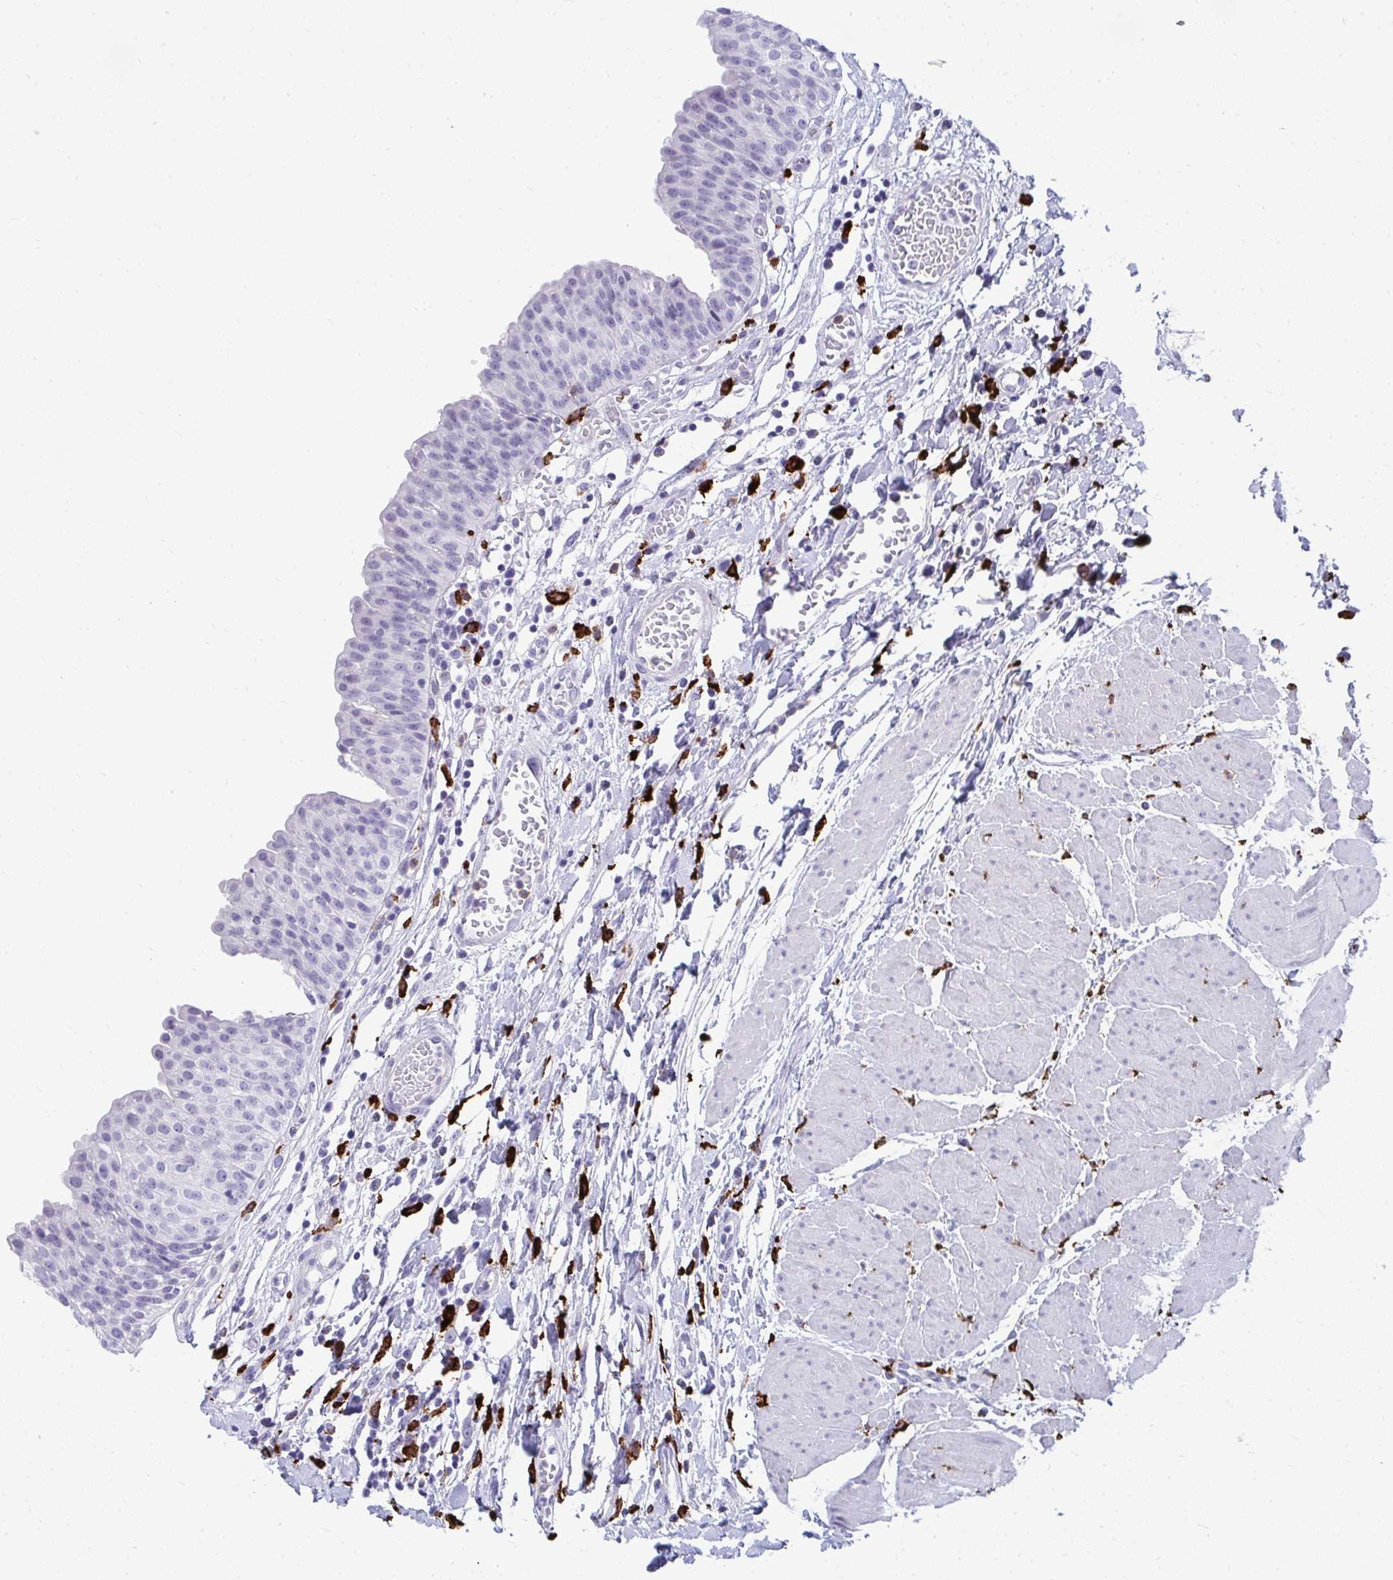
{"staining": {"intensity": "negative", "quantity": "none", "location": "none"}, "tissue": "urinary bladder", "cell_type": "Urothelial cells", "image_type": "normal", "snomed": [{"axis": "morphology", "description": "Normal tissue, NOS"}, {"axis": "topography", "description": "Urinary bladder"}], "caption": "Human urinary bladder stained for a protein using immunohistochemistry (IHC) demonstrates no expression in urothelial cells.", "gene": "CD163", "patient": {"sex": "male", "age": 64}}